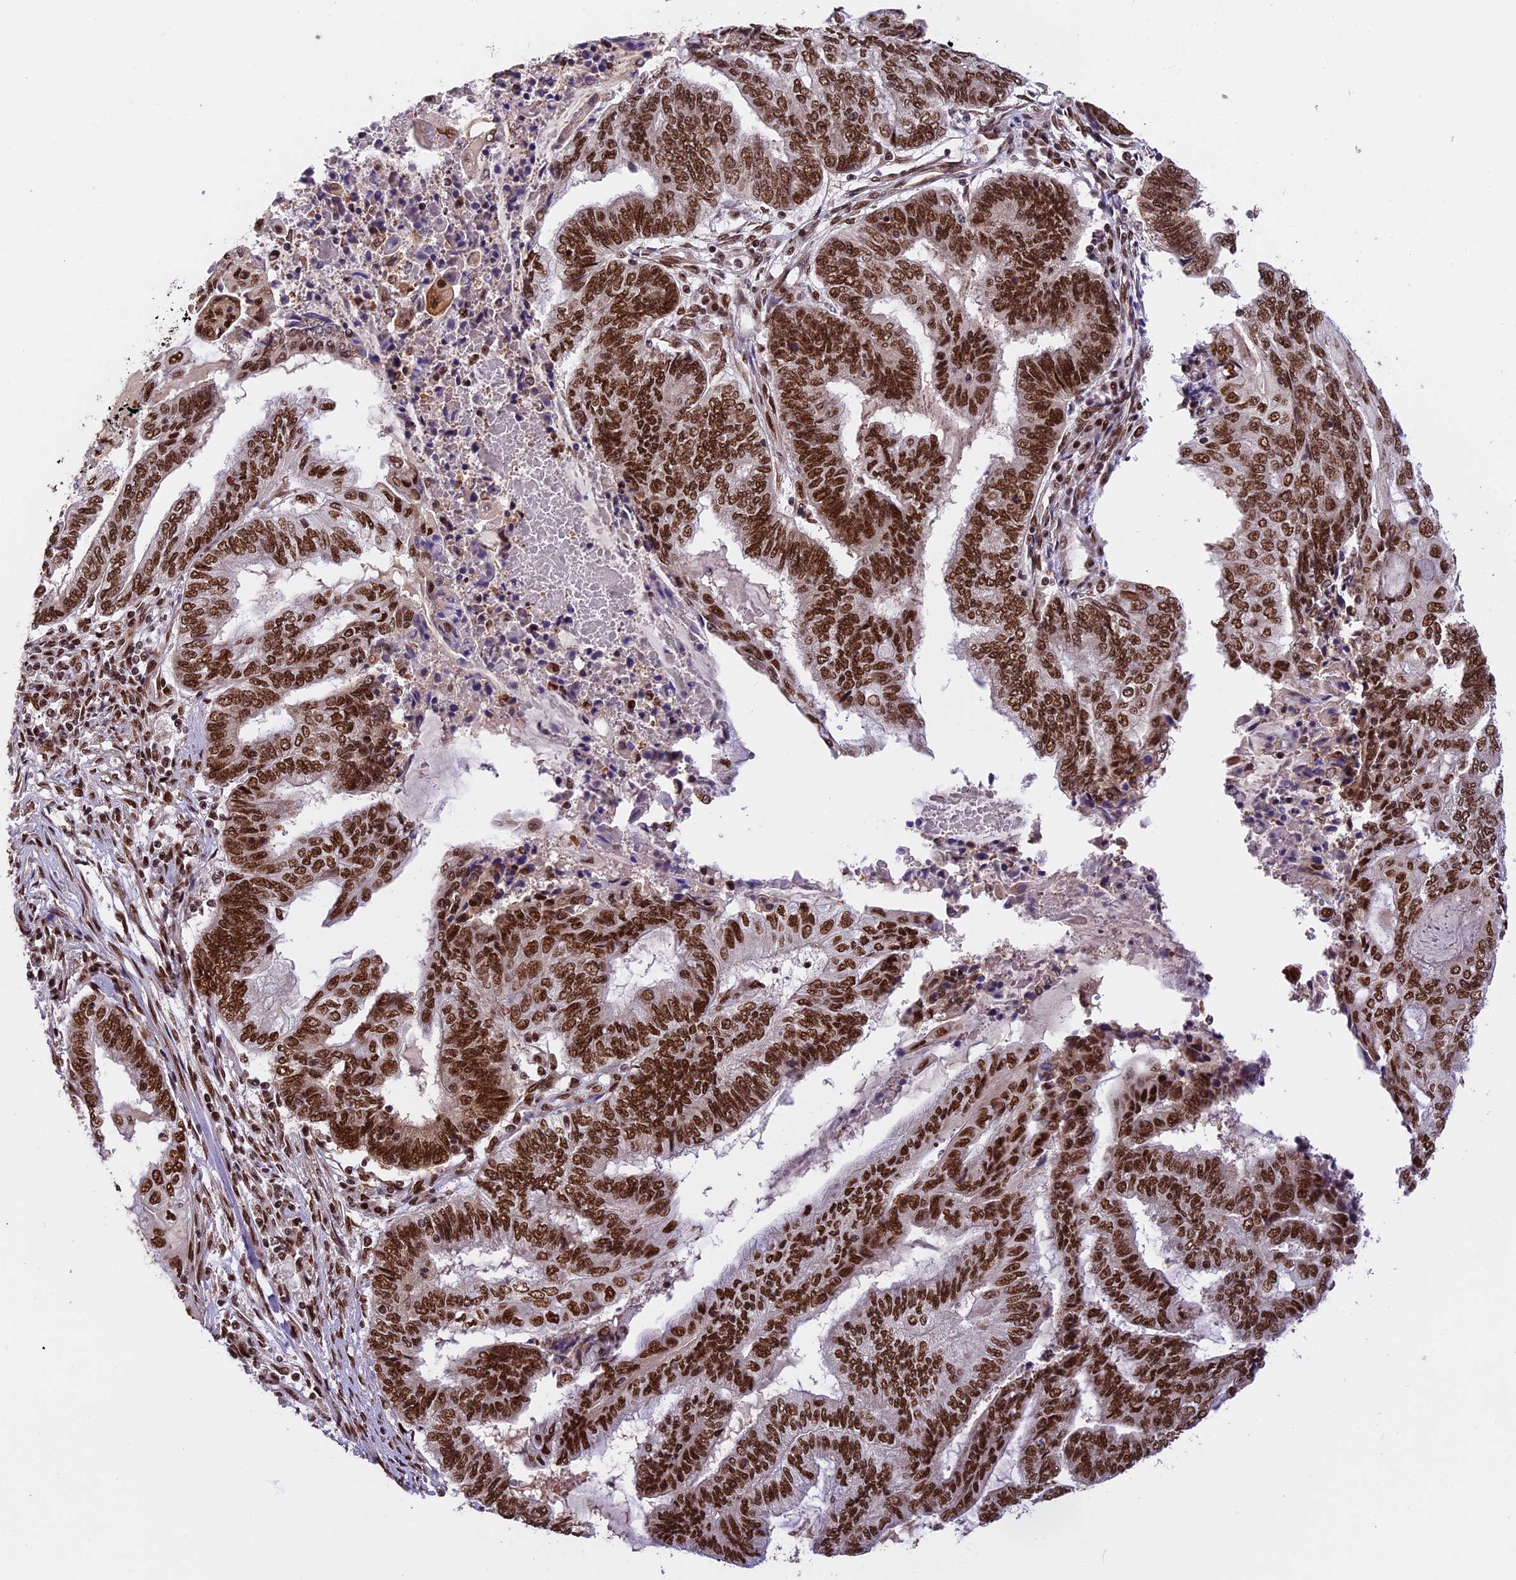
{"staining": {"intensity": "strong", "quantity": ">75%", "location": "nuclear"}, "tissue": "endometrial cancer", "cell_type": "Tumor cells", "image_type": "cancer", "snomed": [{"axis": "morphology", "description": "Adenocarcinoma, NOS"}, {"axis": "topography", "description": "Uterus"}, {"axis": "topography", "description": "Endometrium"}], "caption": "Protein analysis of endometrial cancer tissue demonstrates strong nuclear positivity in approximately >75% of tumor cells.", "gene": "RAMAC", "patient": {"sex": "female", "age": 70}}